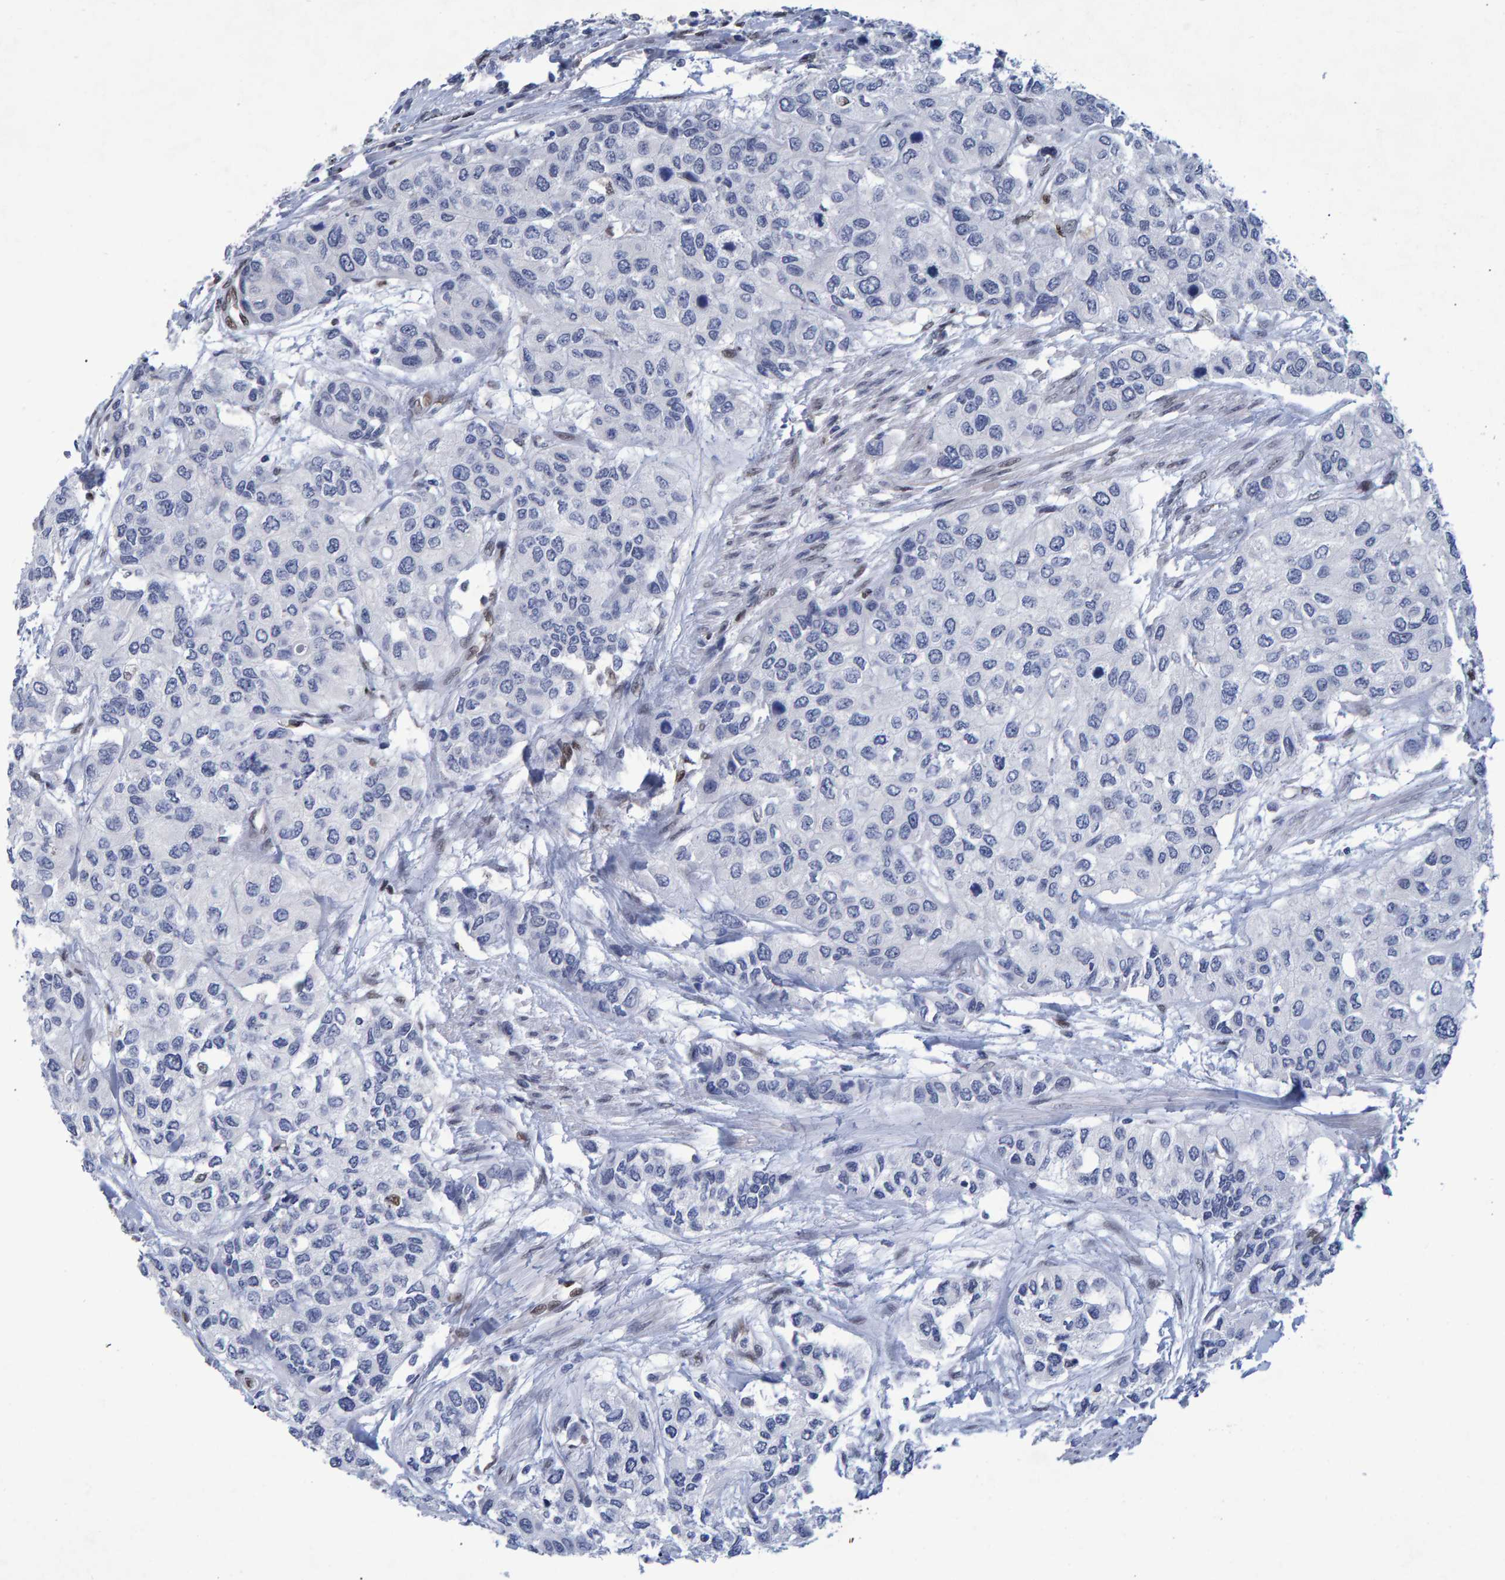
{"staining": {"intensity": "negative", "quantity": "none", "location": "none"}, "tissue": "urothelial cancer", "cell_type": "Tumor cells", "image_type": "cancer", "snomed": [{"axis": "morphology", "description": "Urothelial carcinoma, High grade"}, {"axis": "topography", "description": "Urinary bladder"}], "caption": "A photomicrograph of urothelial cancer stained for a protein displays no brown staining in tumor cells.", "gene": "QKI", "patient": {"sex": "female", "age": 56}}